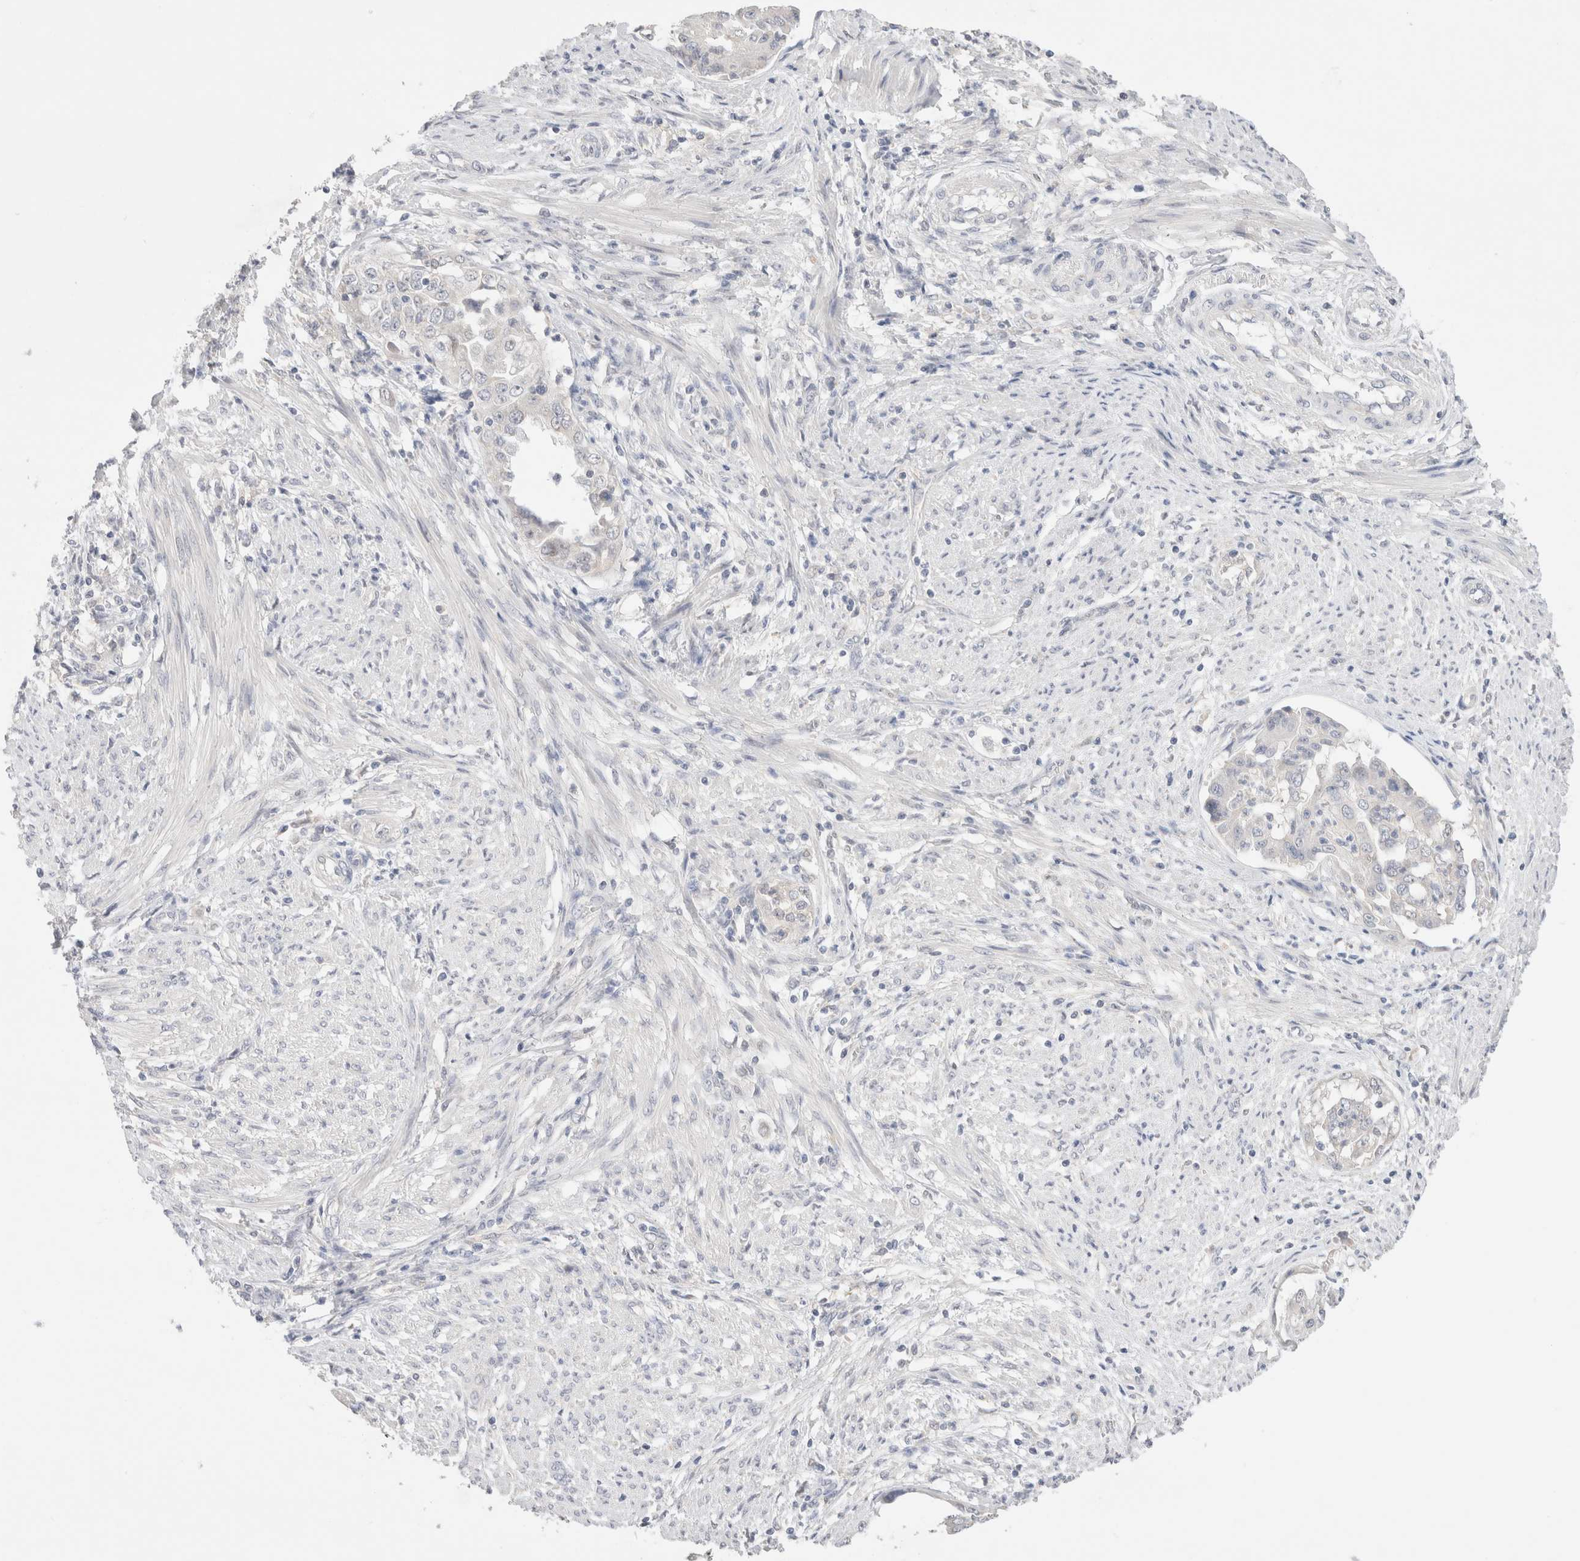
{"staining": {"intensity": "negative", "quantity": "none", "location": "none"}, "tissue": "endometrial cancer", "cell_type": "Tumor cells", "image_type": "cancer", "snomed": [{"axis": "morphology", "description": "Adenocarcinoma, NOS"}, {"axis": "topography", "description": "Endometrium"}], "caption": "DAB immunohistochemical staining of human adenocarcinoma (endometrial) reveals no significant staining in tumor cells.", "gene": "SPATA20", "patient": {"sex": "female", "age": 85}}